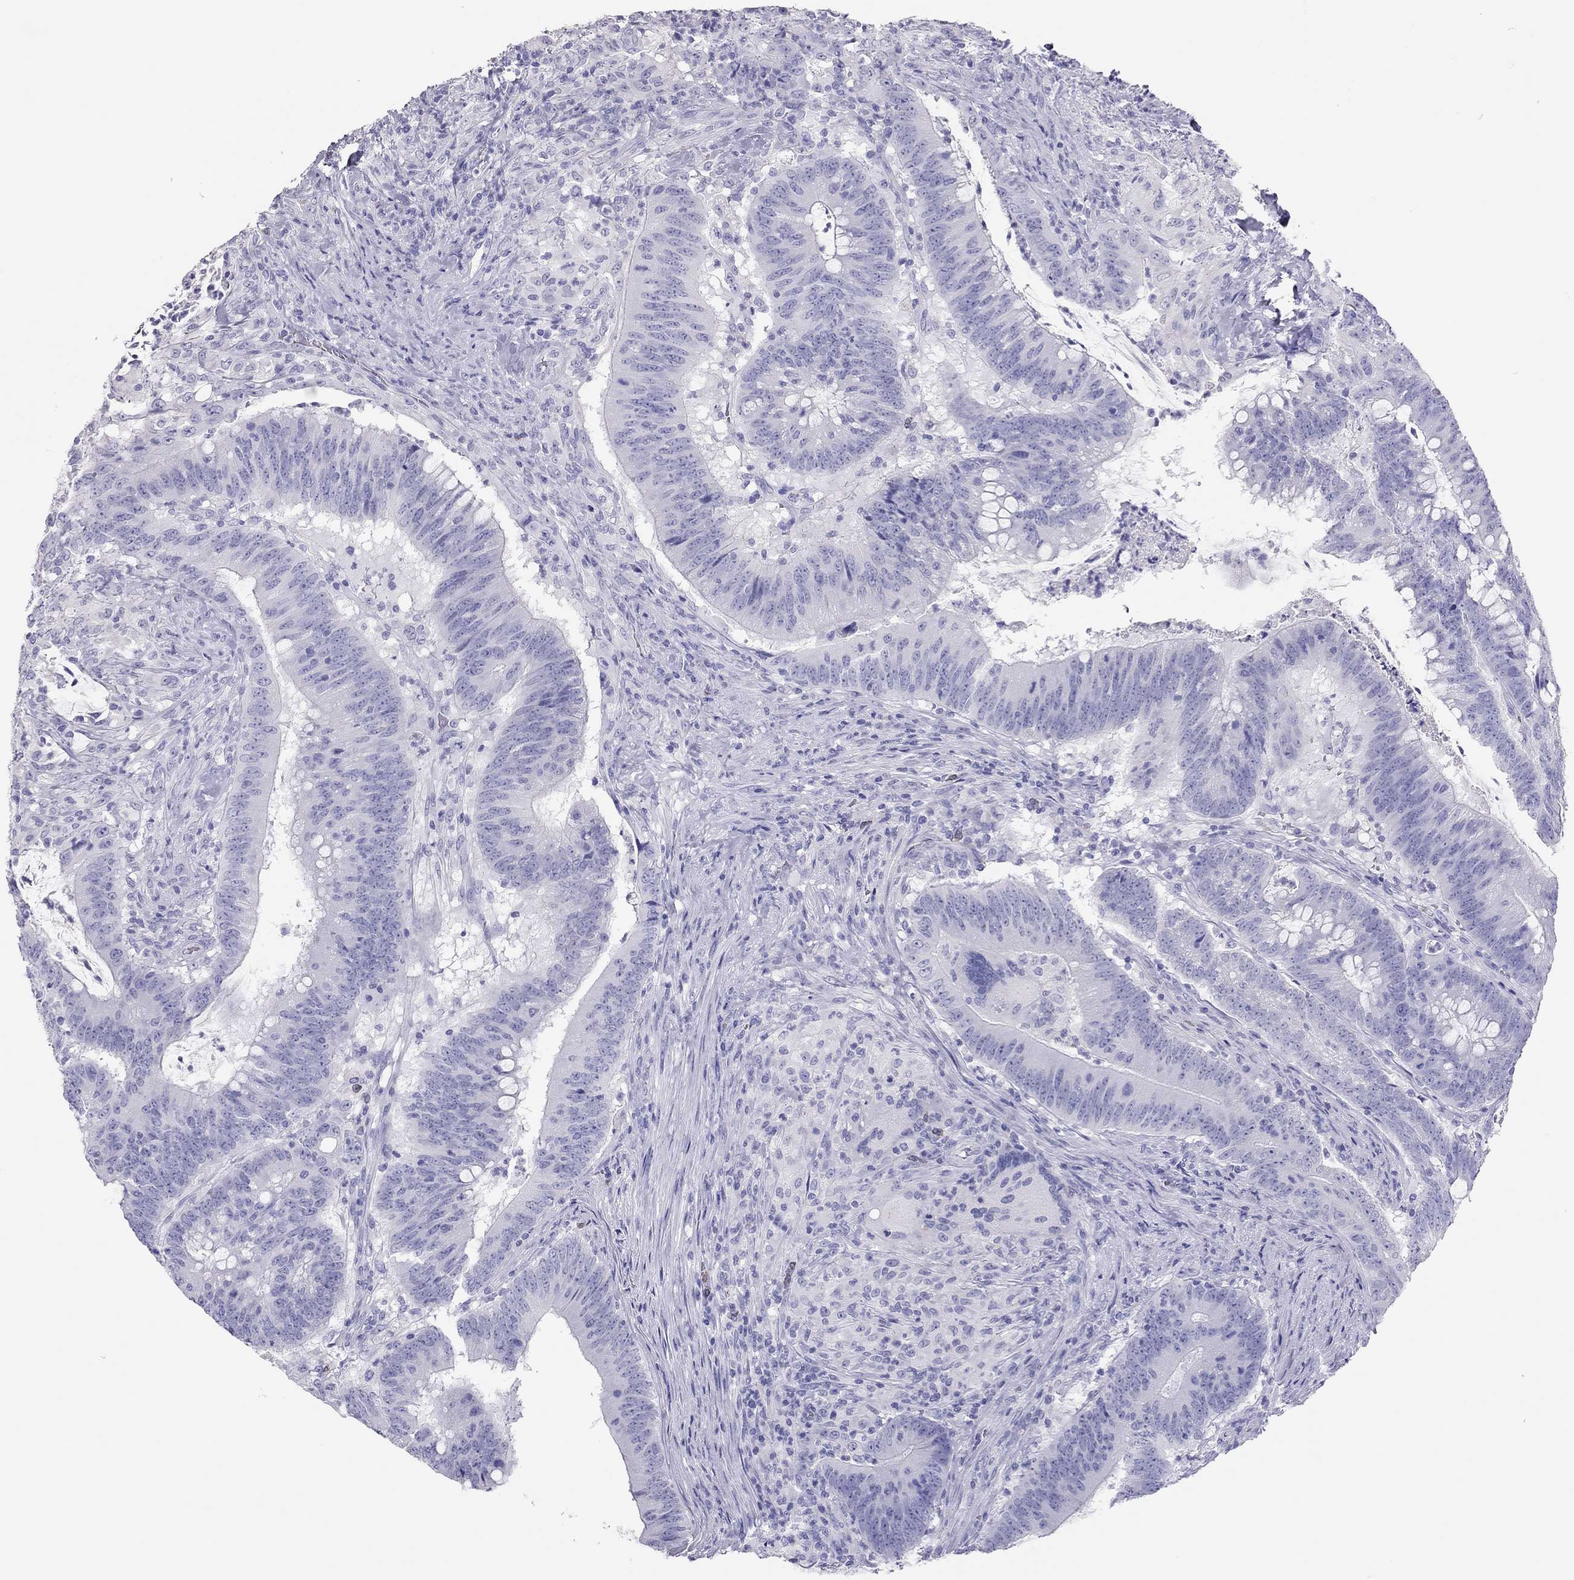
{"staining": {"intensity": "negative", "quantity": "none", "location": "none"}, "tissue": "colorectal cancer", "cell_type": "Tumor cells", "image_type": "cancer", "snomed": [{"axis": "morphology", "description": "Adenocarcinoma, NOS"}, {"axis": "topography", "description": "Colon"}], "caption": "Immunohistochemistry micrograph of colorectal cancer (adenocarcinoma) stained for a protein (brown), which displays no expression in tumor cells.", "gene": "TSHB", "patient": {"sex": "female", "age": 87}}